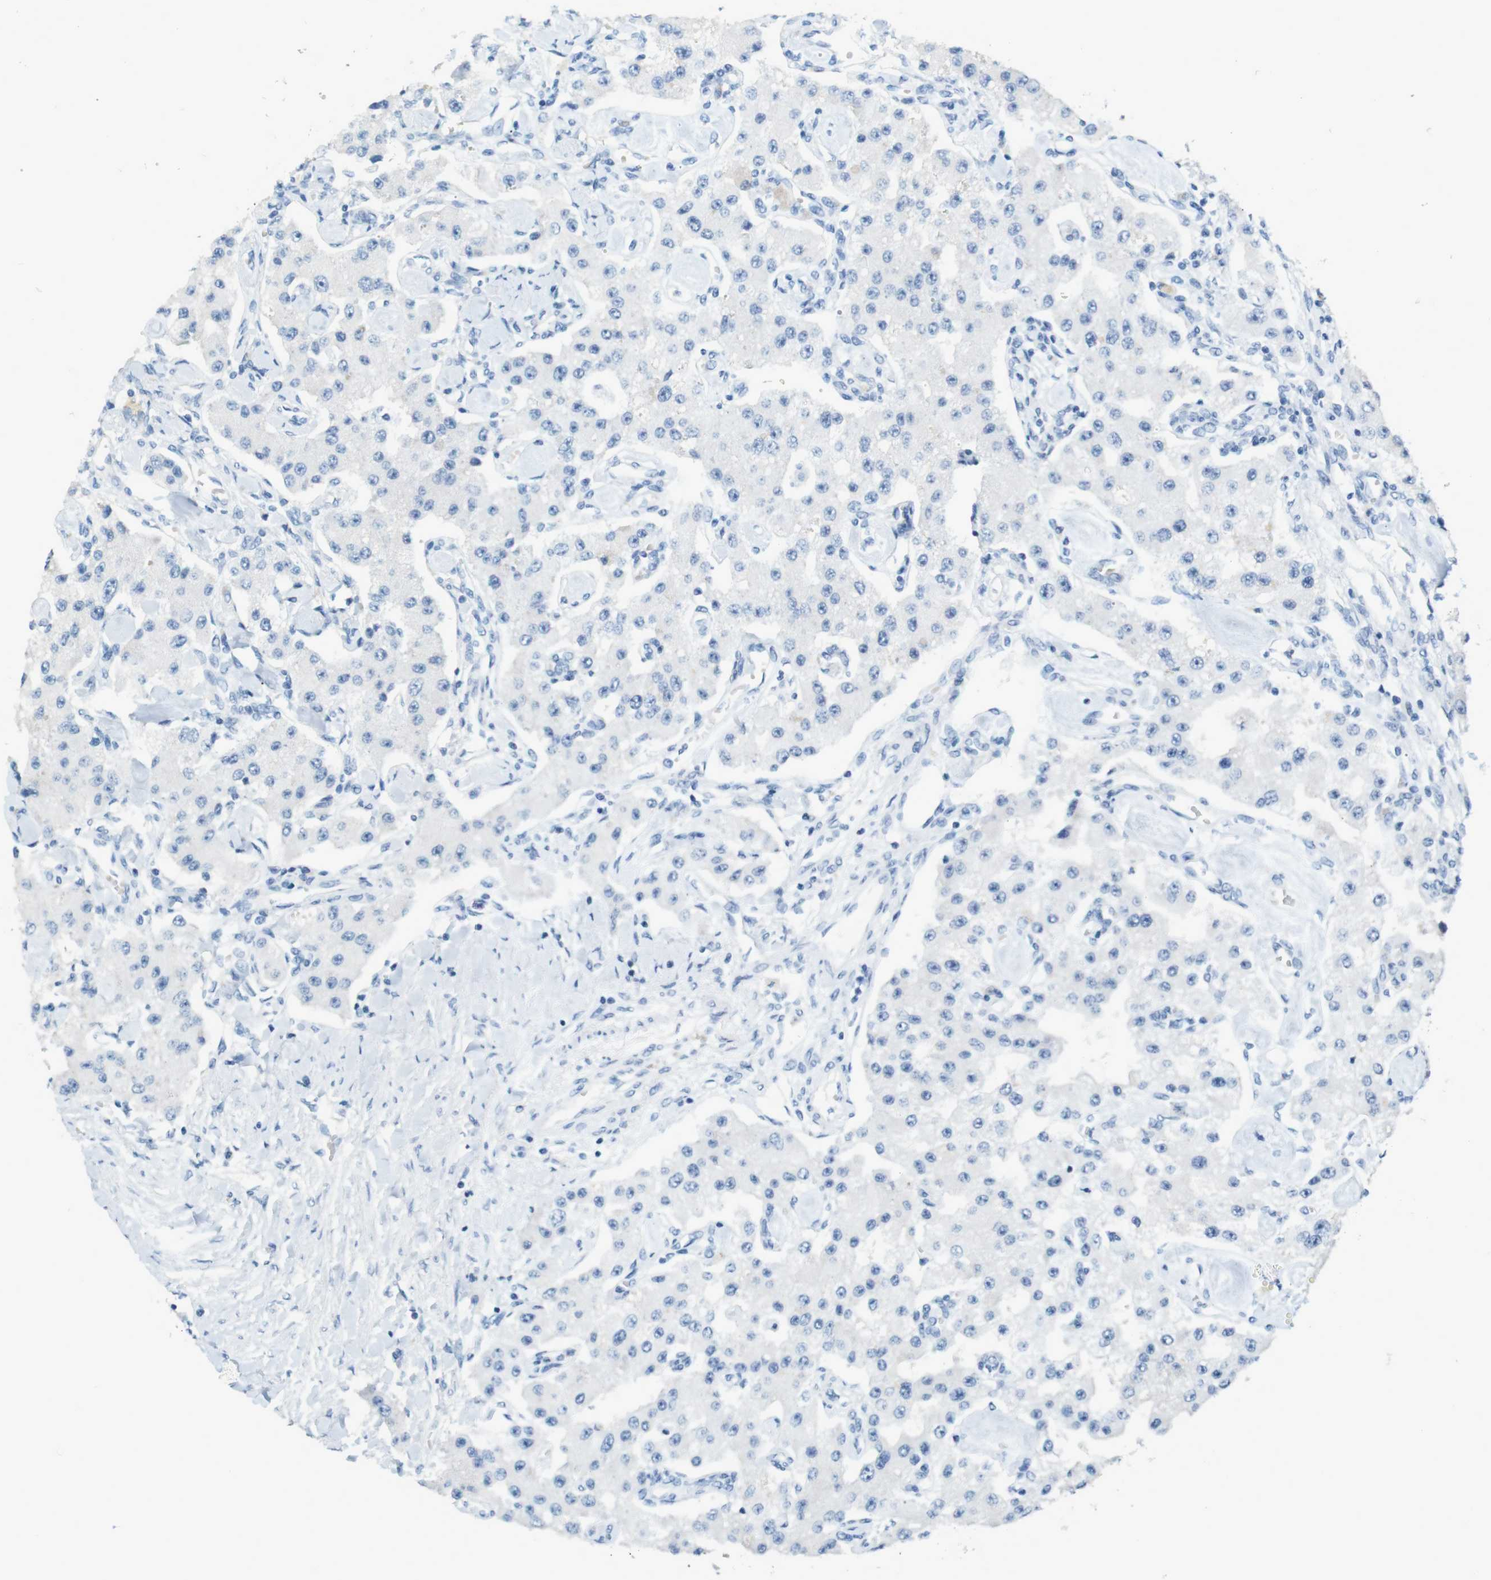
{"staining": {"intensity": "negative", "quantity": "none", "location": "none"}, "tissue": "carcinoid", "cell_type": "Tumor cells", "image_type": "cancer", "snomed": [{"axis": "morphology", "description": "Carcinoid, malignant, NOS"}, {"axis": "topography", "description": "Pancreas"}], "caption": "DAB (3,3'-diaminobenzidine) immunohistochemical staining of human carcinoid reveals no significant expression in tumor cells.", "gene": "LRRK2", "patient": {"sex": "male", "age": 41}}